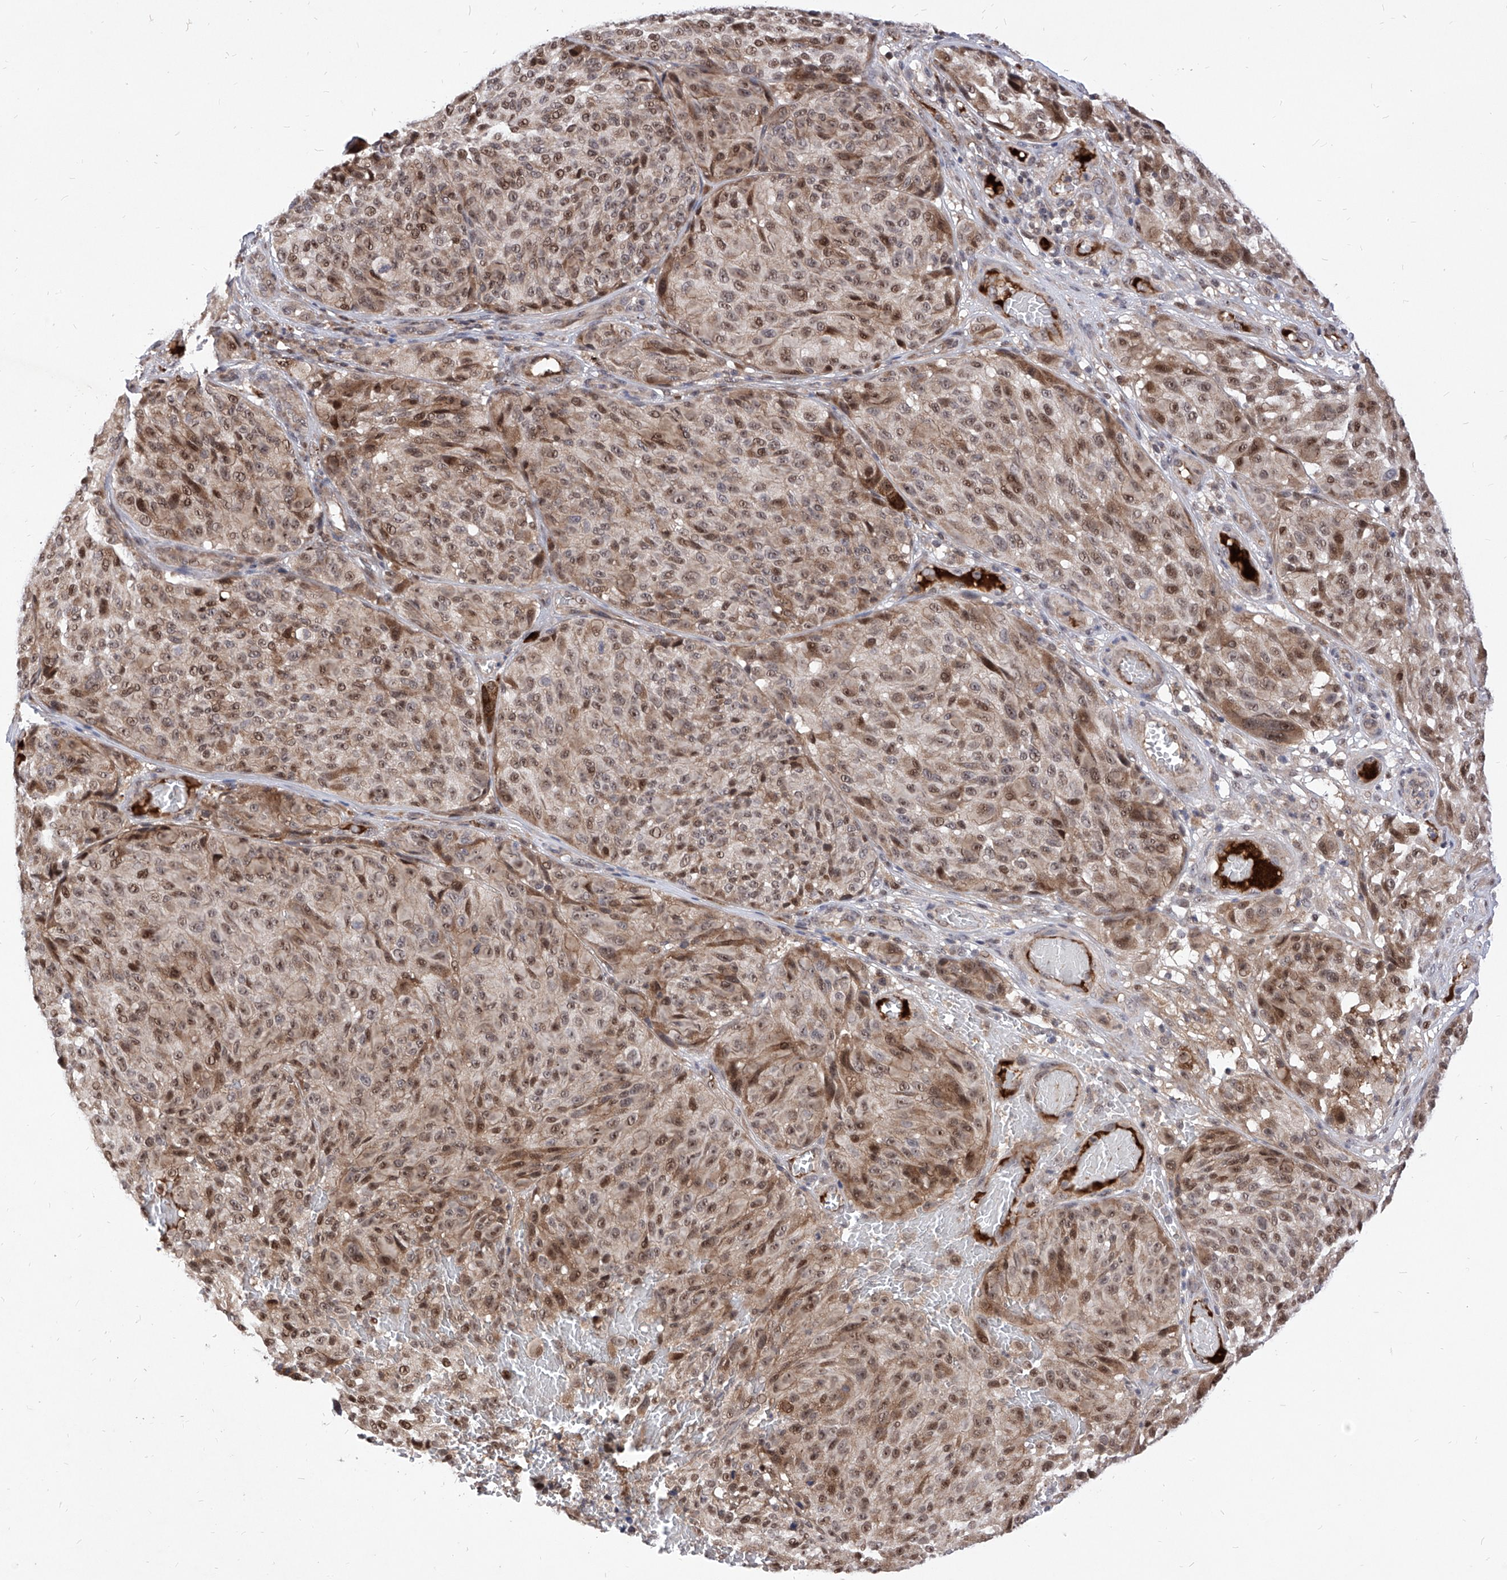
{"staining": {"intensity": "moderate", "quantity": ">75%", "location": "nuclear"}, "tissue": "melanoma", "cell_type": "Tumor cells", "image_type": "cancer", "snomed": [{"axis": "morphology", "description": "Malignant melanoma, NOS"}, {"axis": "topography", "description": "Skin"}], "caption": "A brown stain shows moderate nuclear staining of a protein in human melanoma tumor cells.", "gene": "LGR4", "patient": {"sex": "male", "age": 83}}